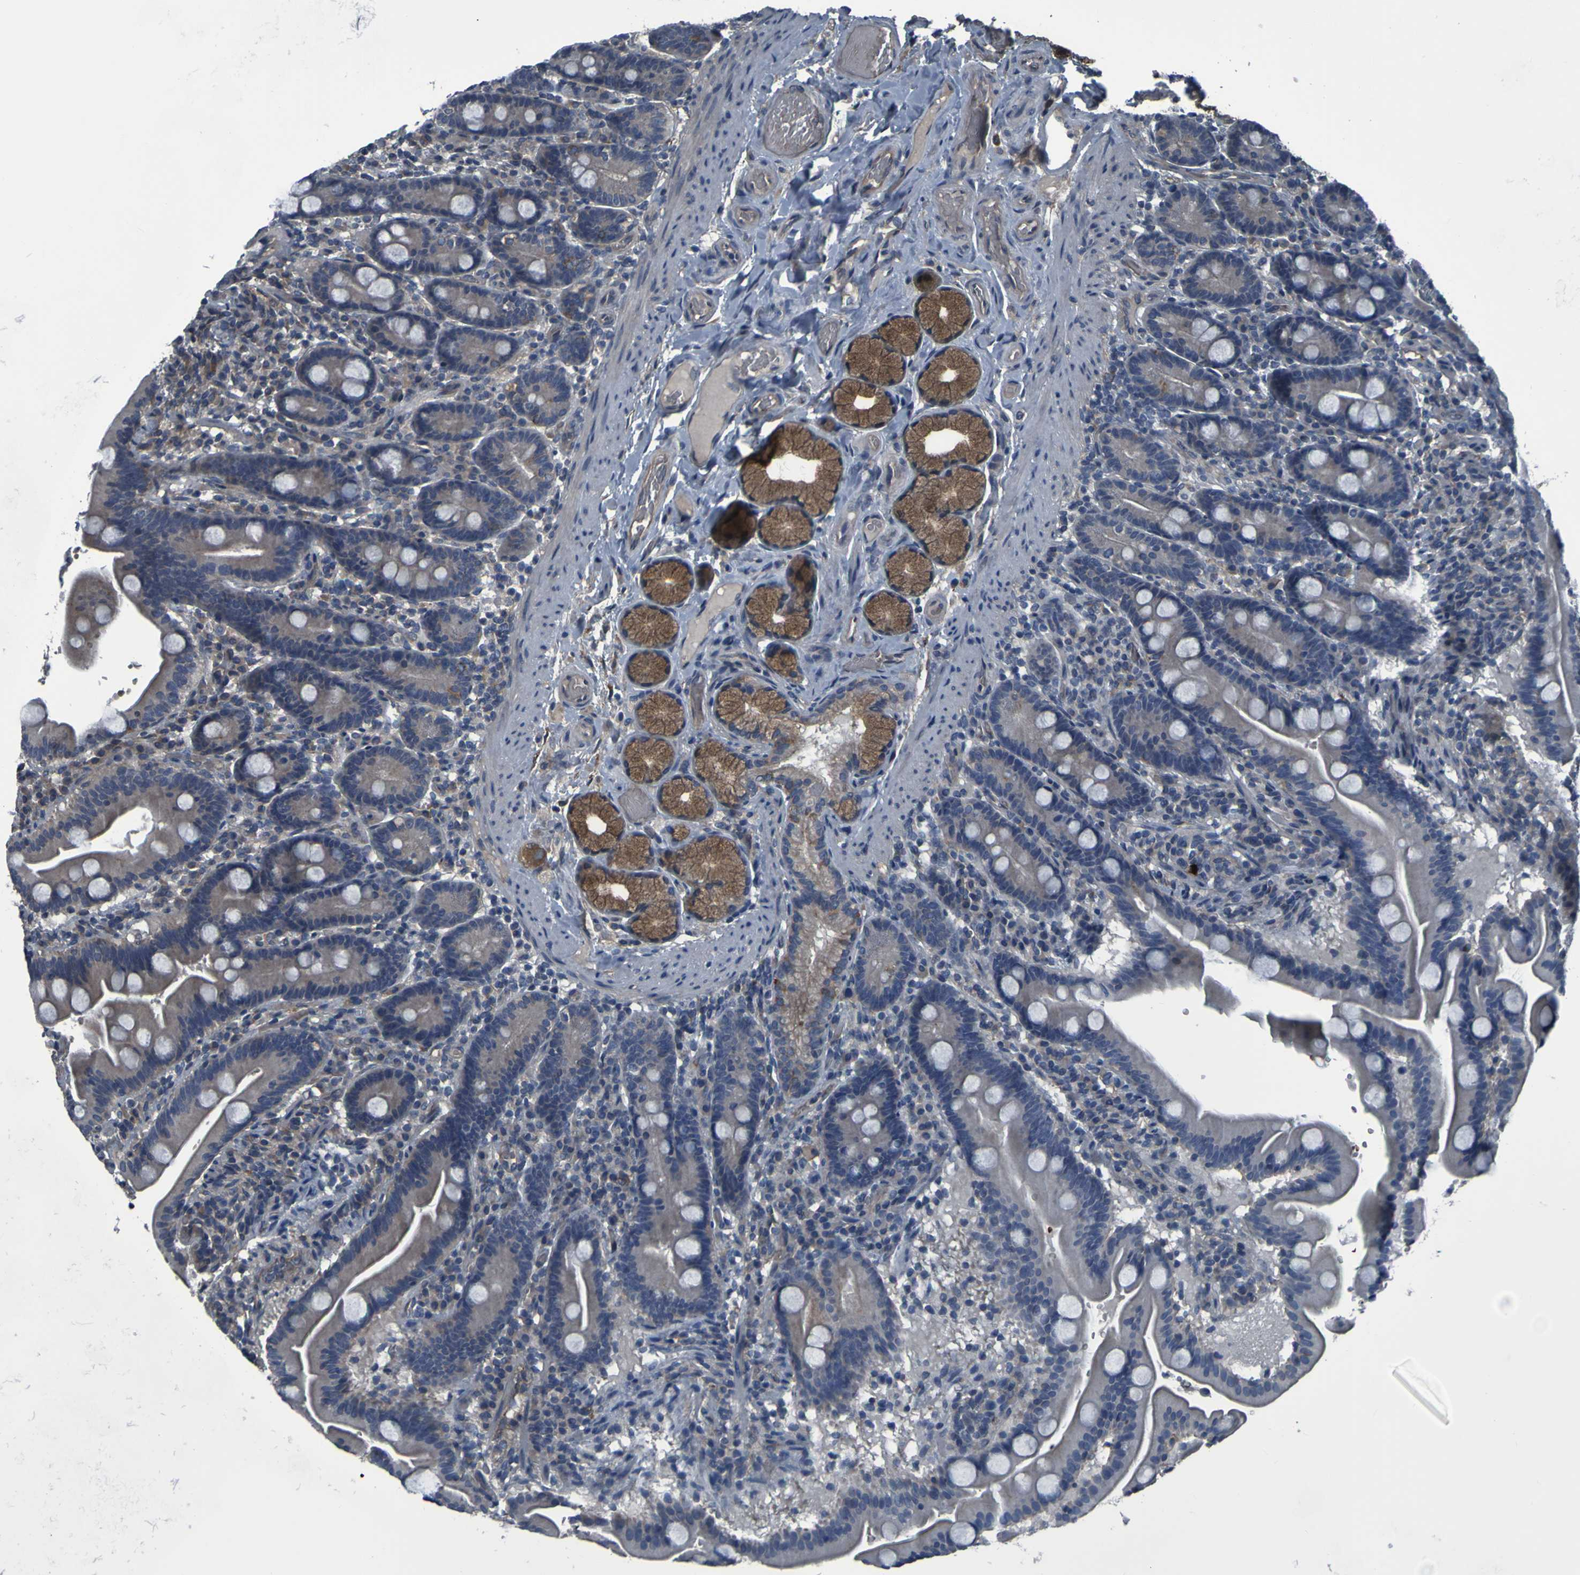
{"staining": {"intensity": "weak", "quantity": "25%-75%", "location": "cytoplasmic/membranous"}, "tissue": "duodenum", "cell_type": "Glandular cells", "image_type": "normal", "snomed": [{"axis": "morphology", "description": "Normal tissue, NOS"}, {"axis": "topography", "description": "Duodenum"}], "caption": "This histopathology image displays IHC staining of normal duodenum, with low weak cytoplasmic/membranous positivity in about 25%-75% of glandular cells.", "gene": "GRAMD1A", "patient": {"sex": "male", "age": 54}}